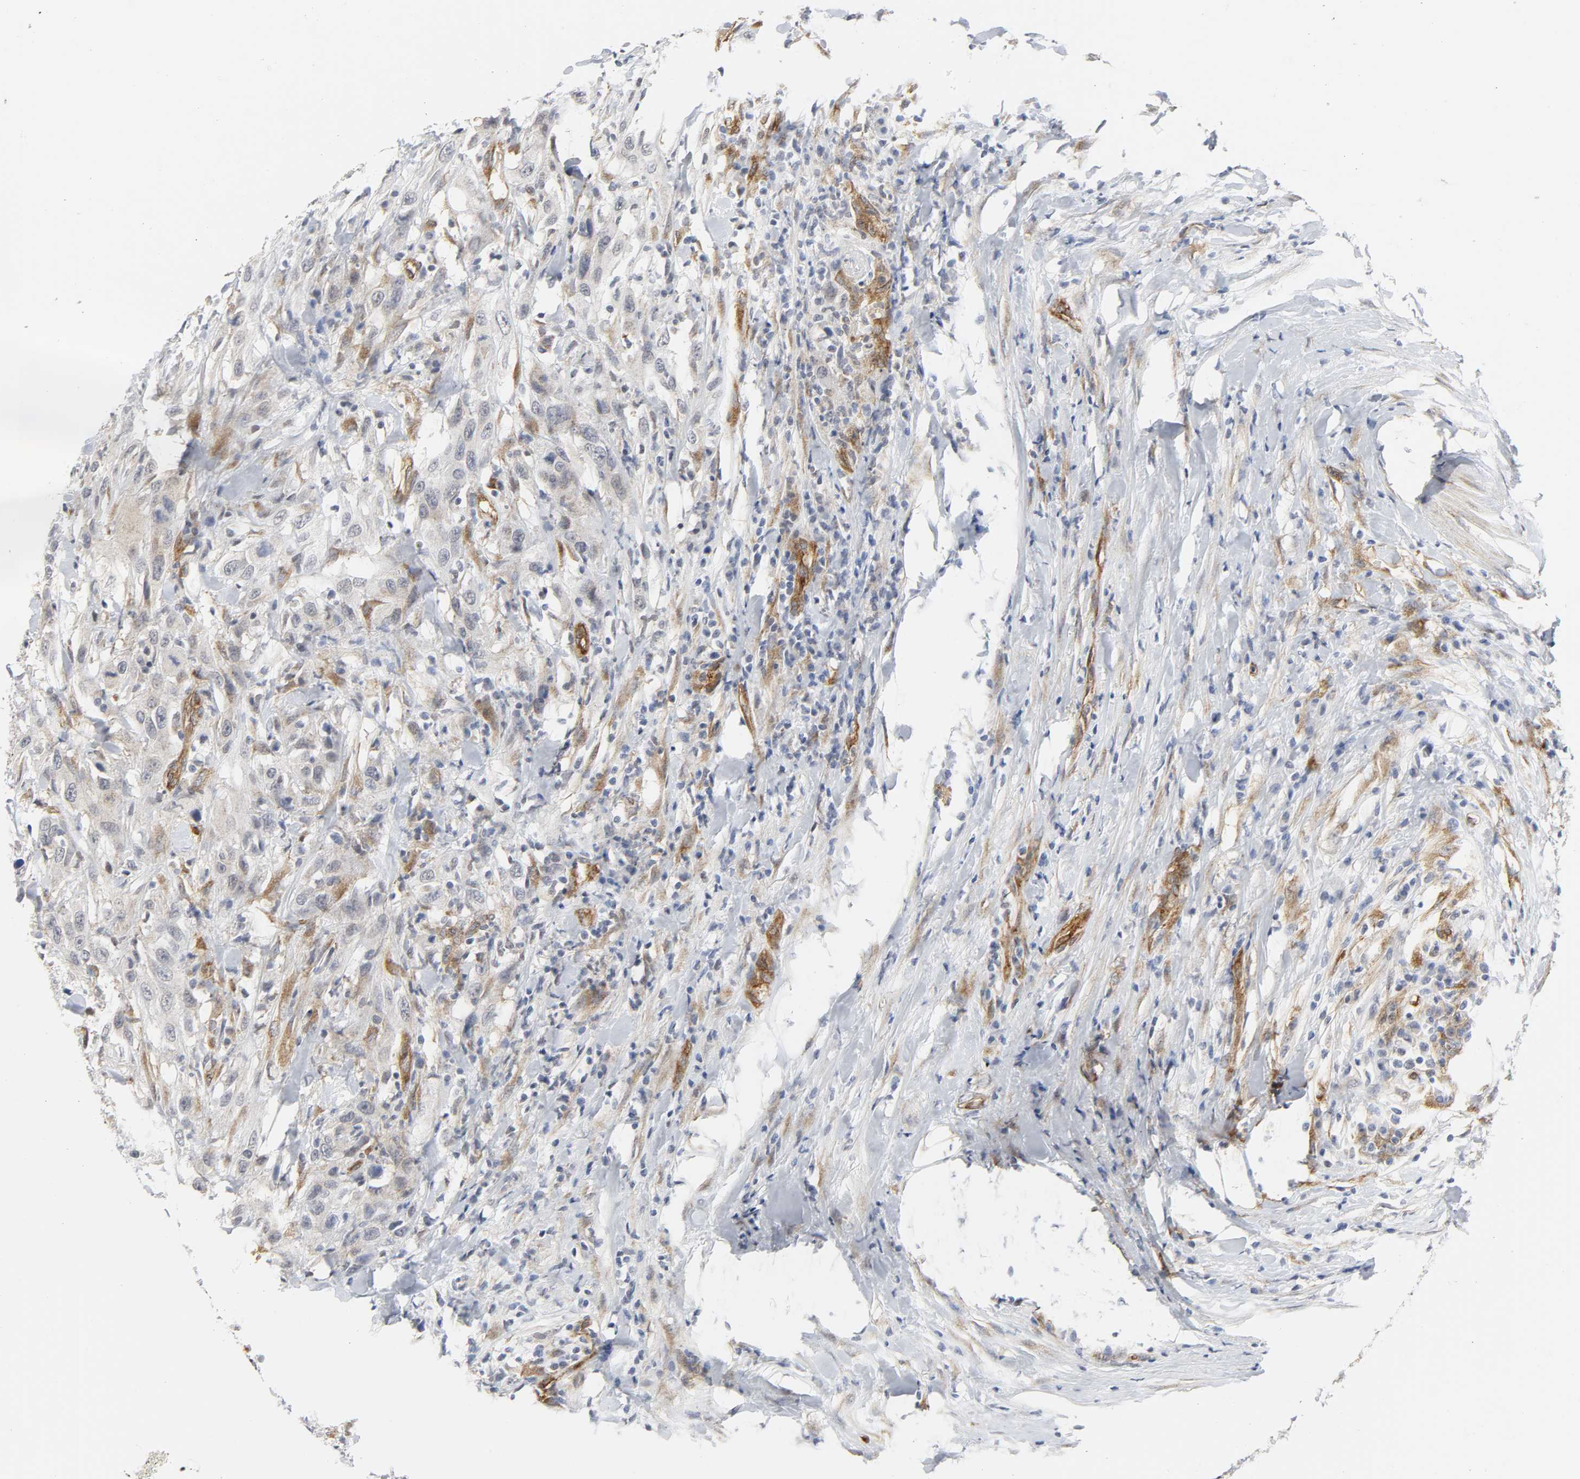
{"staining": {"intensity": "negative", "quantity": "none", "location": "none"}, "tissue": "urothelial cancer", "cell_type": "Tumor cells", "image_type": "cancer", "snomed": [{"axis": "morphology", "description": "Urothelial carcinoma, High grade"}, {"axis": "topography", "description": "Urinary bladder"}], "caption": "The immunohistochemistry photomicrograph has no significant expression in tumor cells of urothelial carcinoma (high-grade) tissue.", "gene": "DOCK1", "patient": {"sex": "male", "age": 61}}